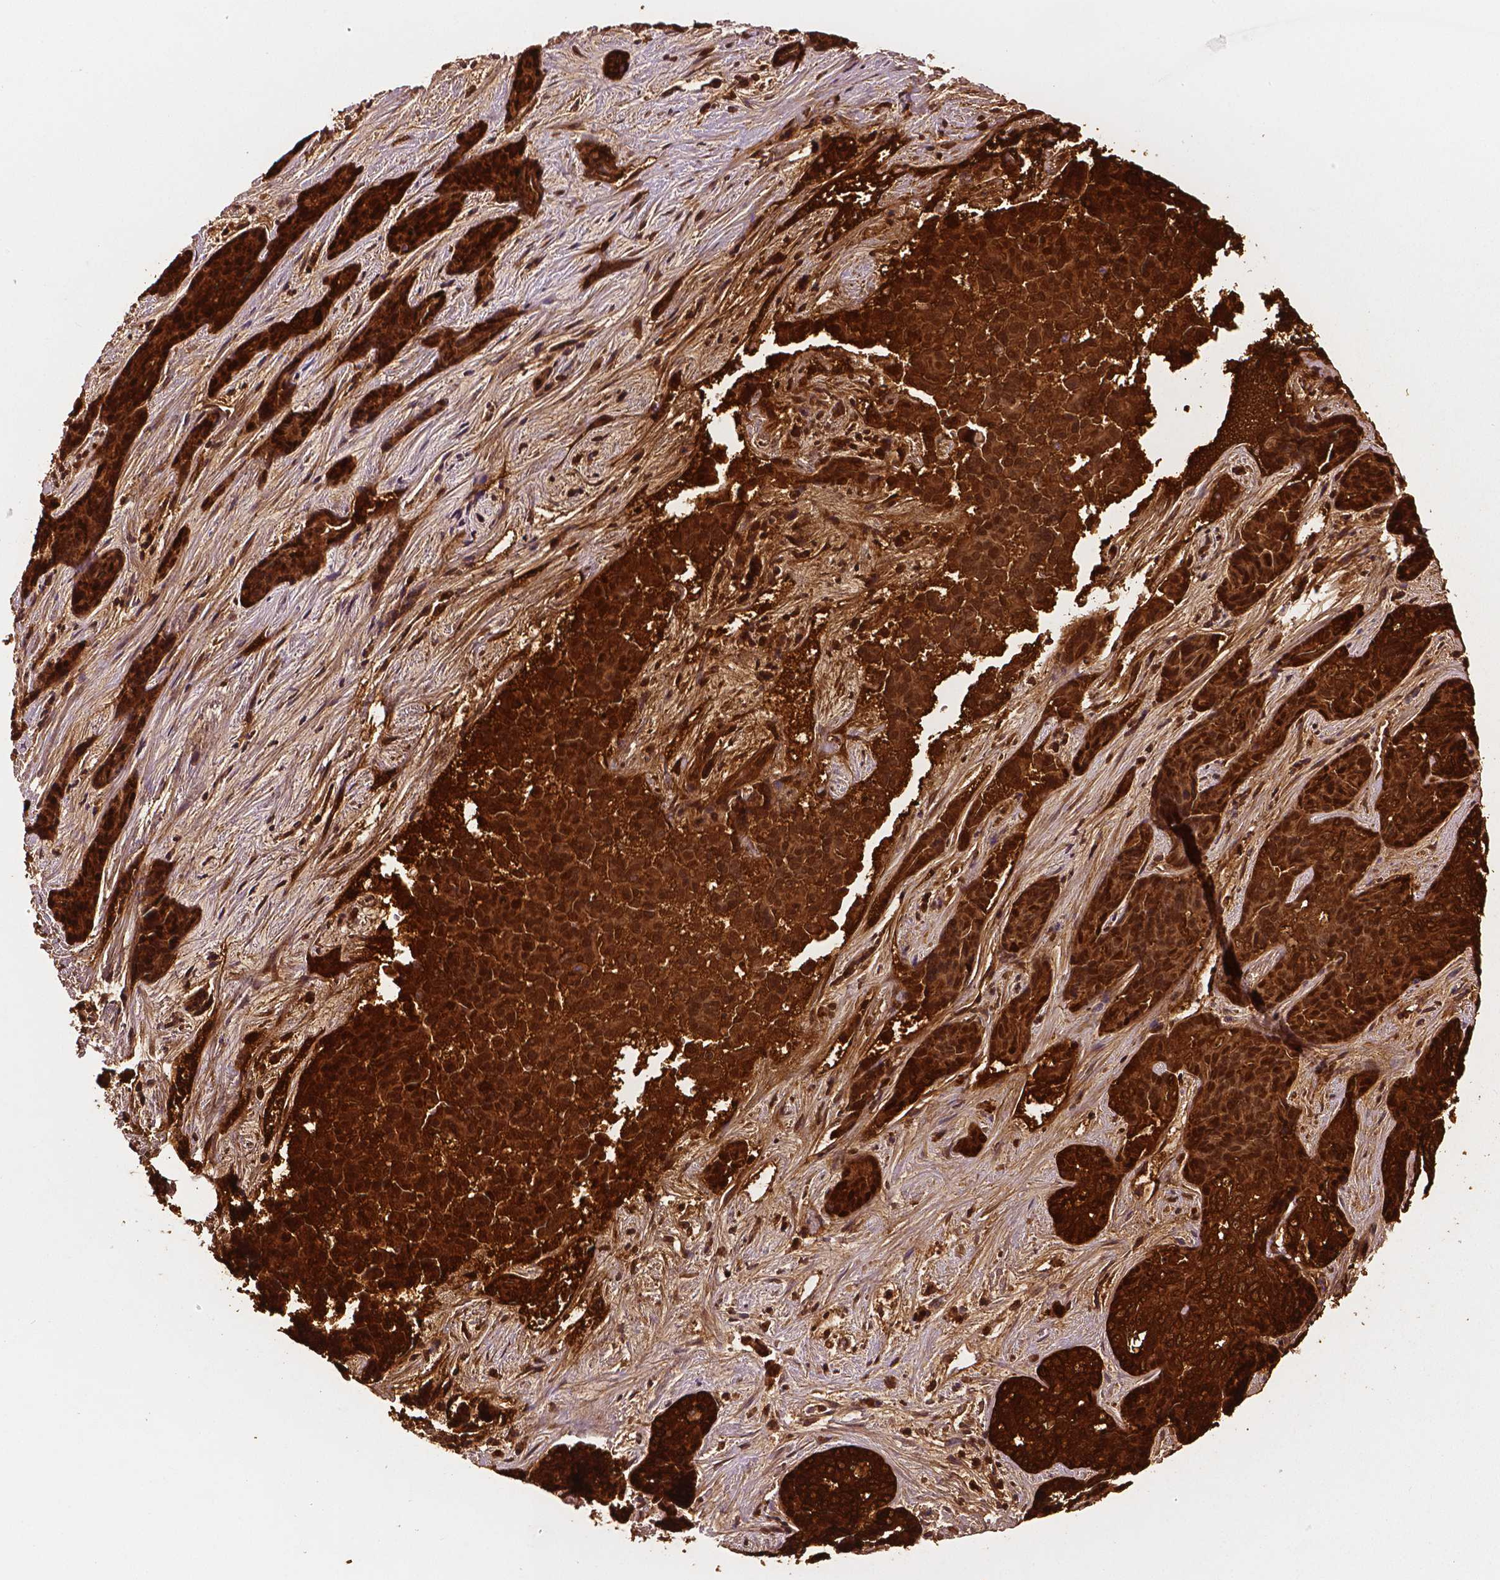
{"staining": {"intensity": "strong", "quantity": ">75%", "location": "cytoplasmic/membranous,nuclear"}, "tissue": "liver cancer", "cell_type": "Tumor cells", "image_type": "cancer", "snomed": [{"axis": "morphology", "description": "Cholangiocarcinoma"}, {"axis": "topography", "description": "Liver"}], "caption": "Approximately >75% of tumor cells in human liver cancer show strong cytoplasmic/membranous and nuclear protein positivity as visualized by brown immunohistochemical staining.", "gene": "PHGDH", "patient": {"sex": "female", "age": 64}}